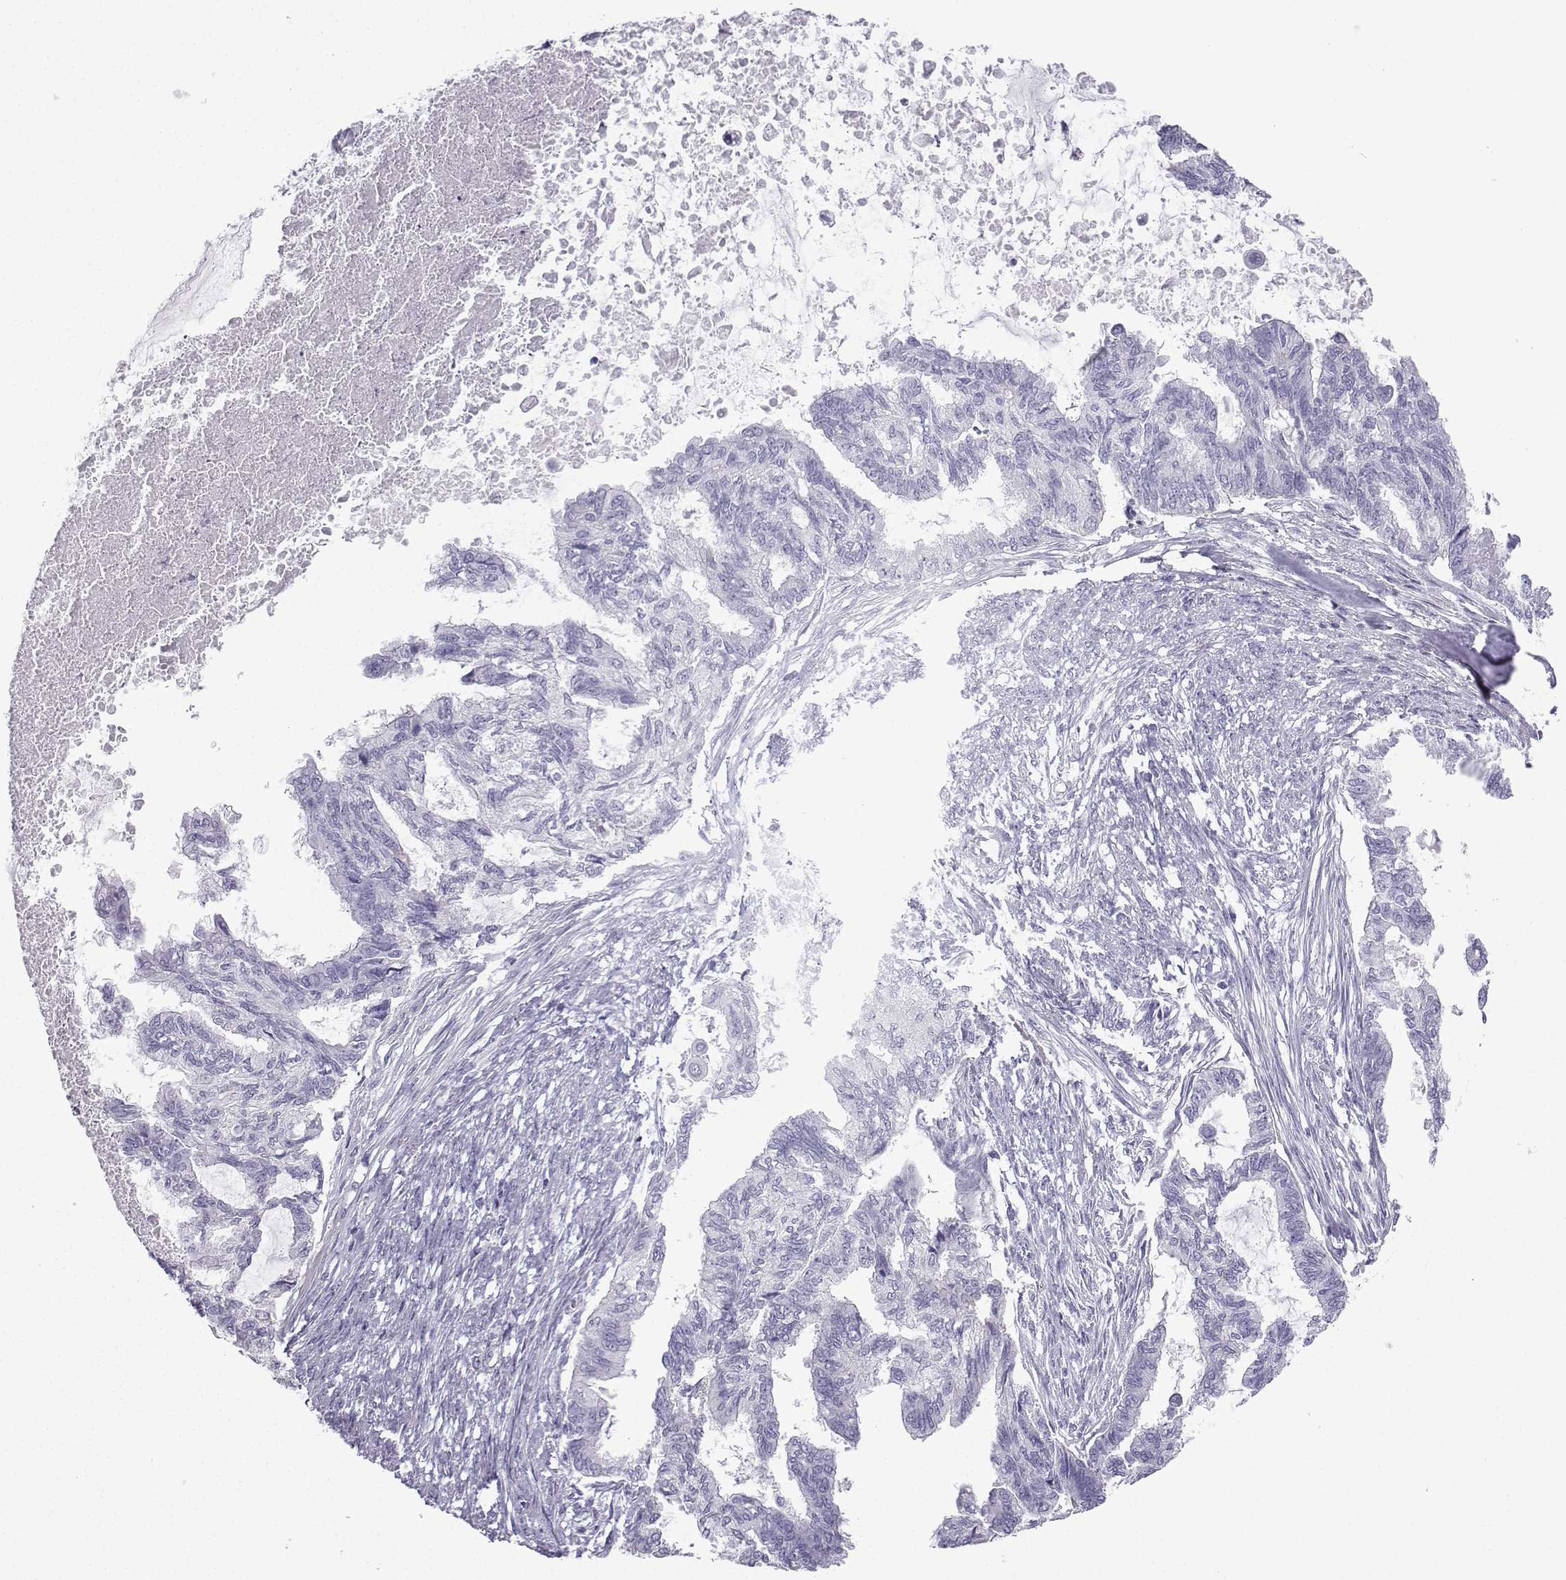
{"staining": {"intensity": "negative", "quantity": "none", "location": "none"}, "tissue": "endometrial cancer", "cell_type": "Tumor cells", "image_type": "cancer", "snomed": [{"axis": "morphology", "description": "Adenocarcinoma, NOS"}, {"axis": "topography", "description": "Endometrium"}], "caption": "The histopathology image reveals no staining of tumor cells in adenocarcinoma (endometrial). (Immunohistochemistry, brightfield microscopy, high magnification).", "gene": "CFAP53", "patient": {"sex": "female", "age": 86}}